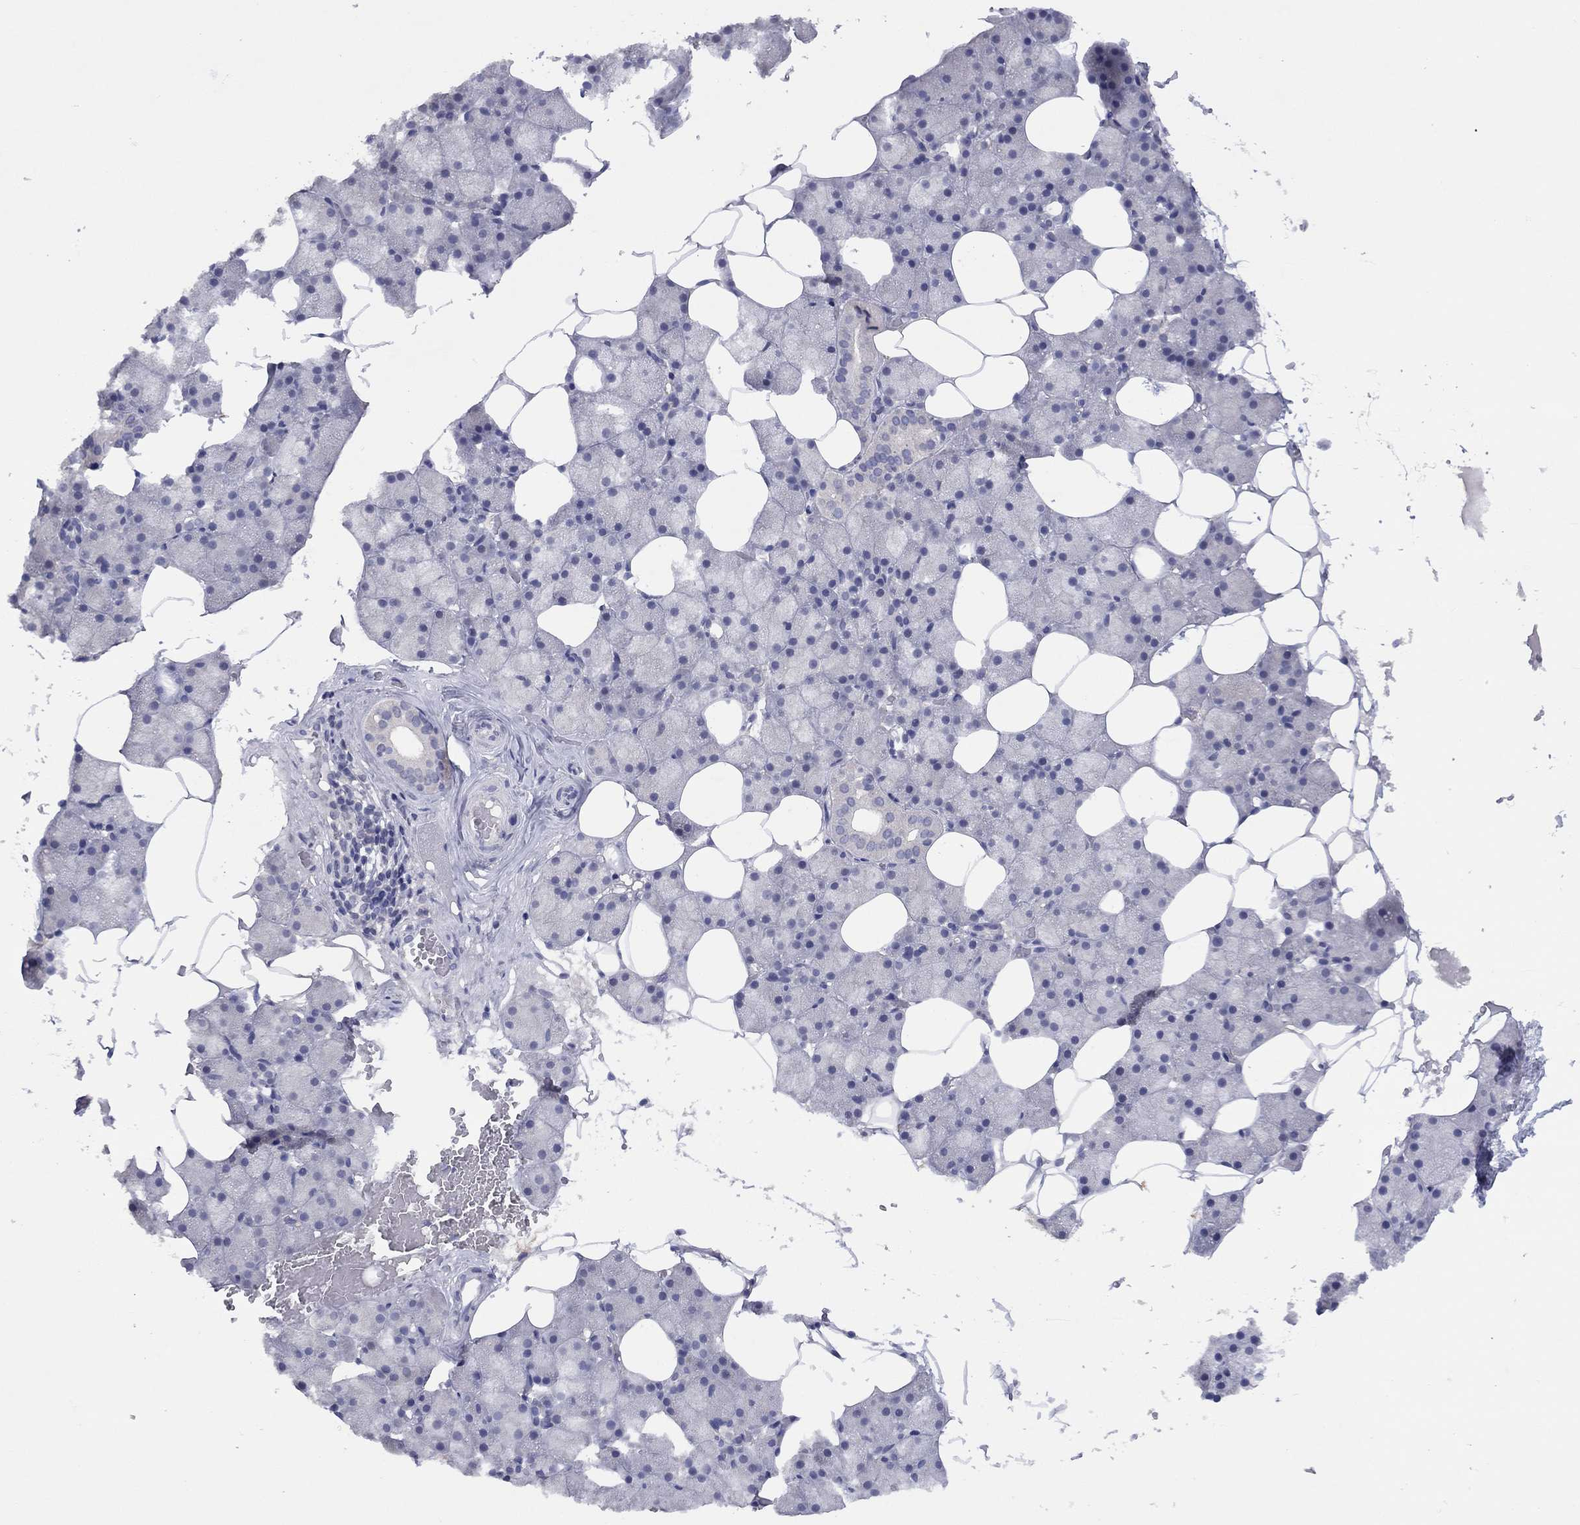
{"staining": {"intensity": "negative", "quantity": "none", "location": "none"}, "tissue": "salivary gland", "cell_type": "Glandular cells", "image_type": "normal", "snomed": [{"axis": "morphology", "description": "Normal tissue, NOS"}, {"axis": "topography", "description": "Salivary gland"}], "caption": "Immunohistochemistry (IHC) image of normal salivary gland: human salivary gland stained with DAB displays no significant protein positivity in glandular cells.", "gene": "CYP2B6", "patient": {"sex": "male", "age": 38}}